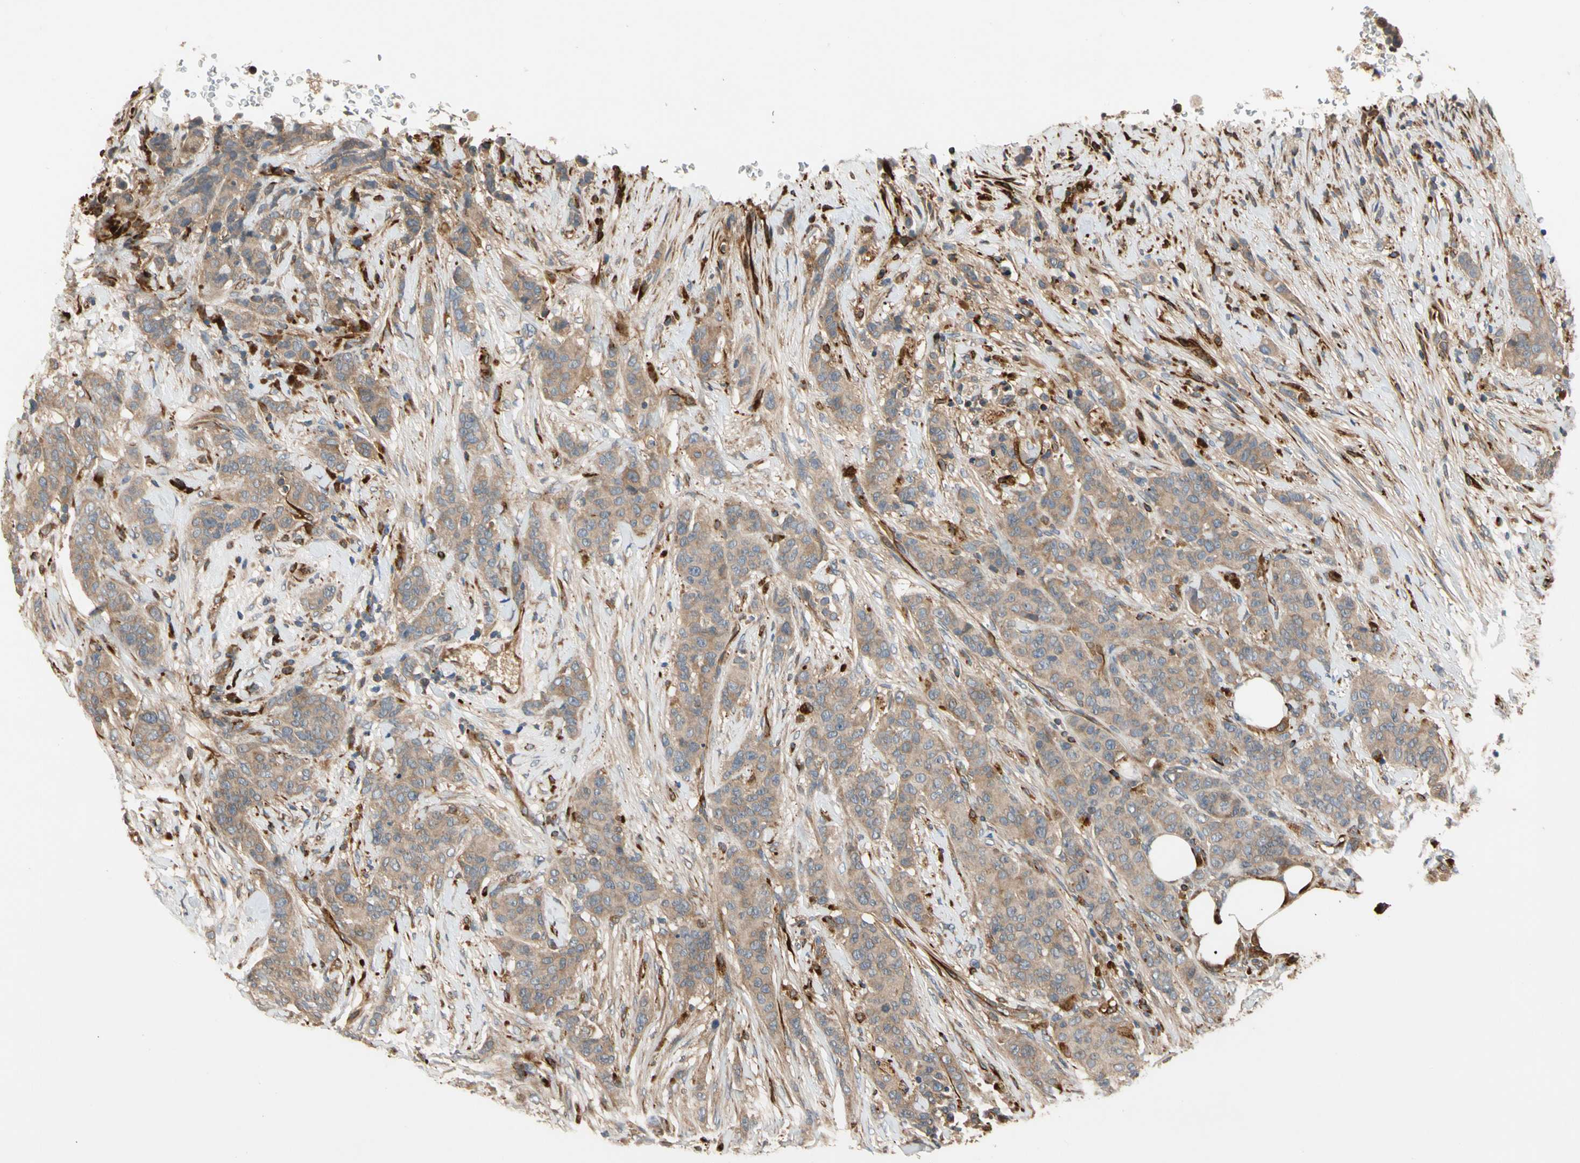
{"staining": {"intensity": "moderate", "quantity": ">75%", "location": "cytoplasmic/membranous"}, "tissue": "breast cancer", "cell_type": "Tumor cells", "image_type": "cancer", "snomed": [{"axis": "morphology", "description": "Duct carcinoma"}, {"axis": "topography", "description": "Breast"}], "caption": "Immunohistochemistry (IHC) histopathology image of breast cancer (infiltrating ductal carcinoma) stained for a protein (brown), which displays medium levels of moderate cytoplasmic/membranous staining in approximately >75% of tumor cells.", "gene": "FGD6", "patient": {"sex": "female", "age": 40}}